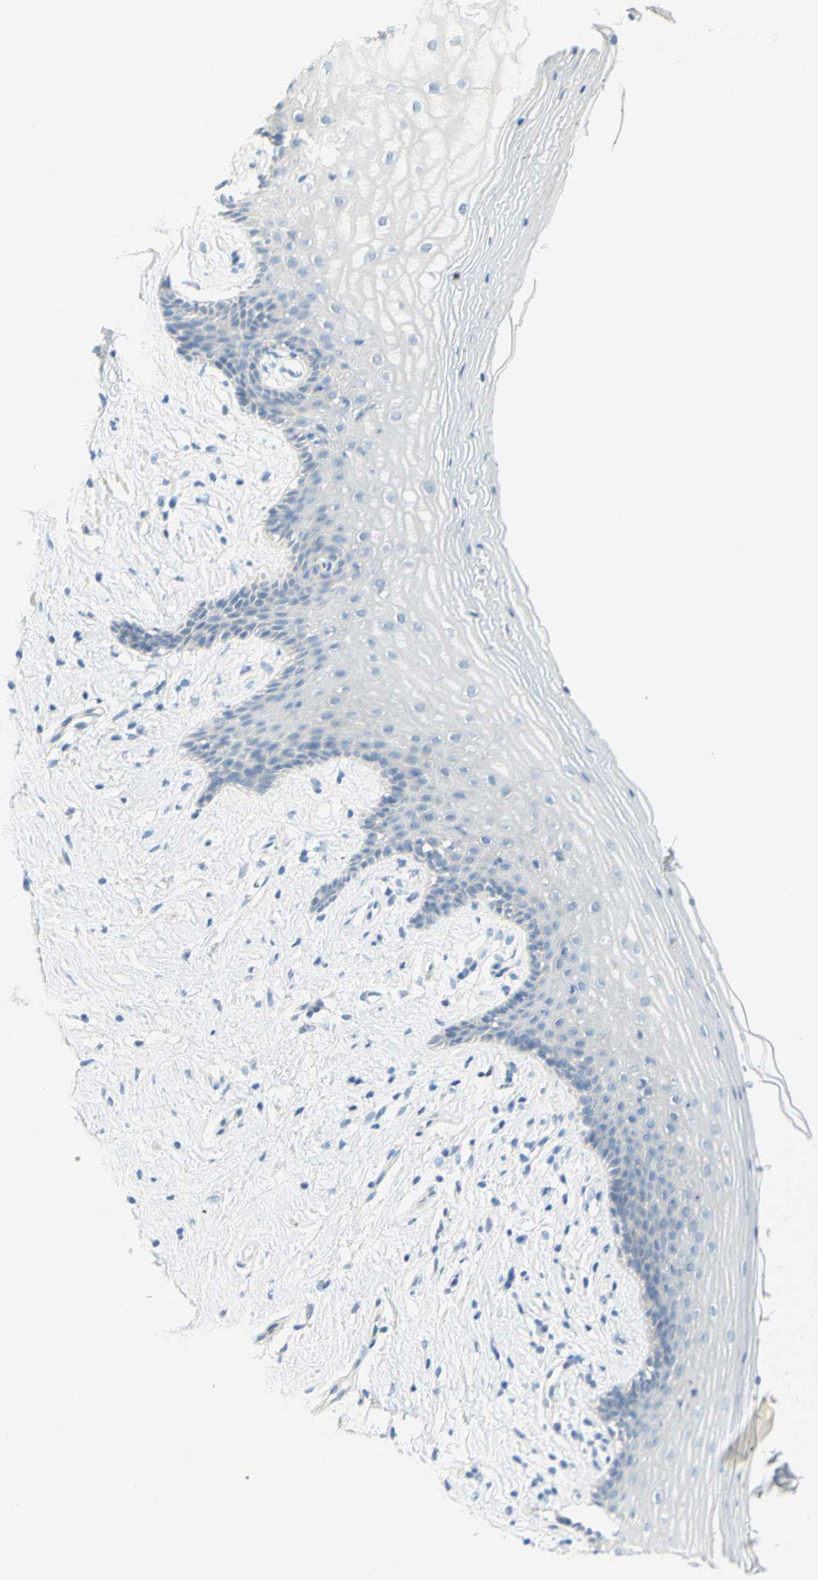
{"staining": {"intensity": "negative", "quantity": "none", "location": "none"}, "tissue": "vagina", "cell_type": "Squamous epithelial cells", "image_type": "normal", "snomed": [{"axis": "morphology", "description": "Normal tissue, NOS"}, {"axis": "topography", "description": "Vagina"}], "caption": "The photomicrograph exhibits no staining of squamous epithelial cells in benign vagina.", "gene": "GCNT3", "patient": {"sex": "female", "age": 44}}